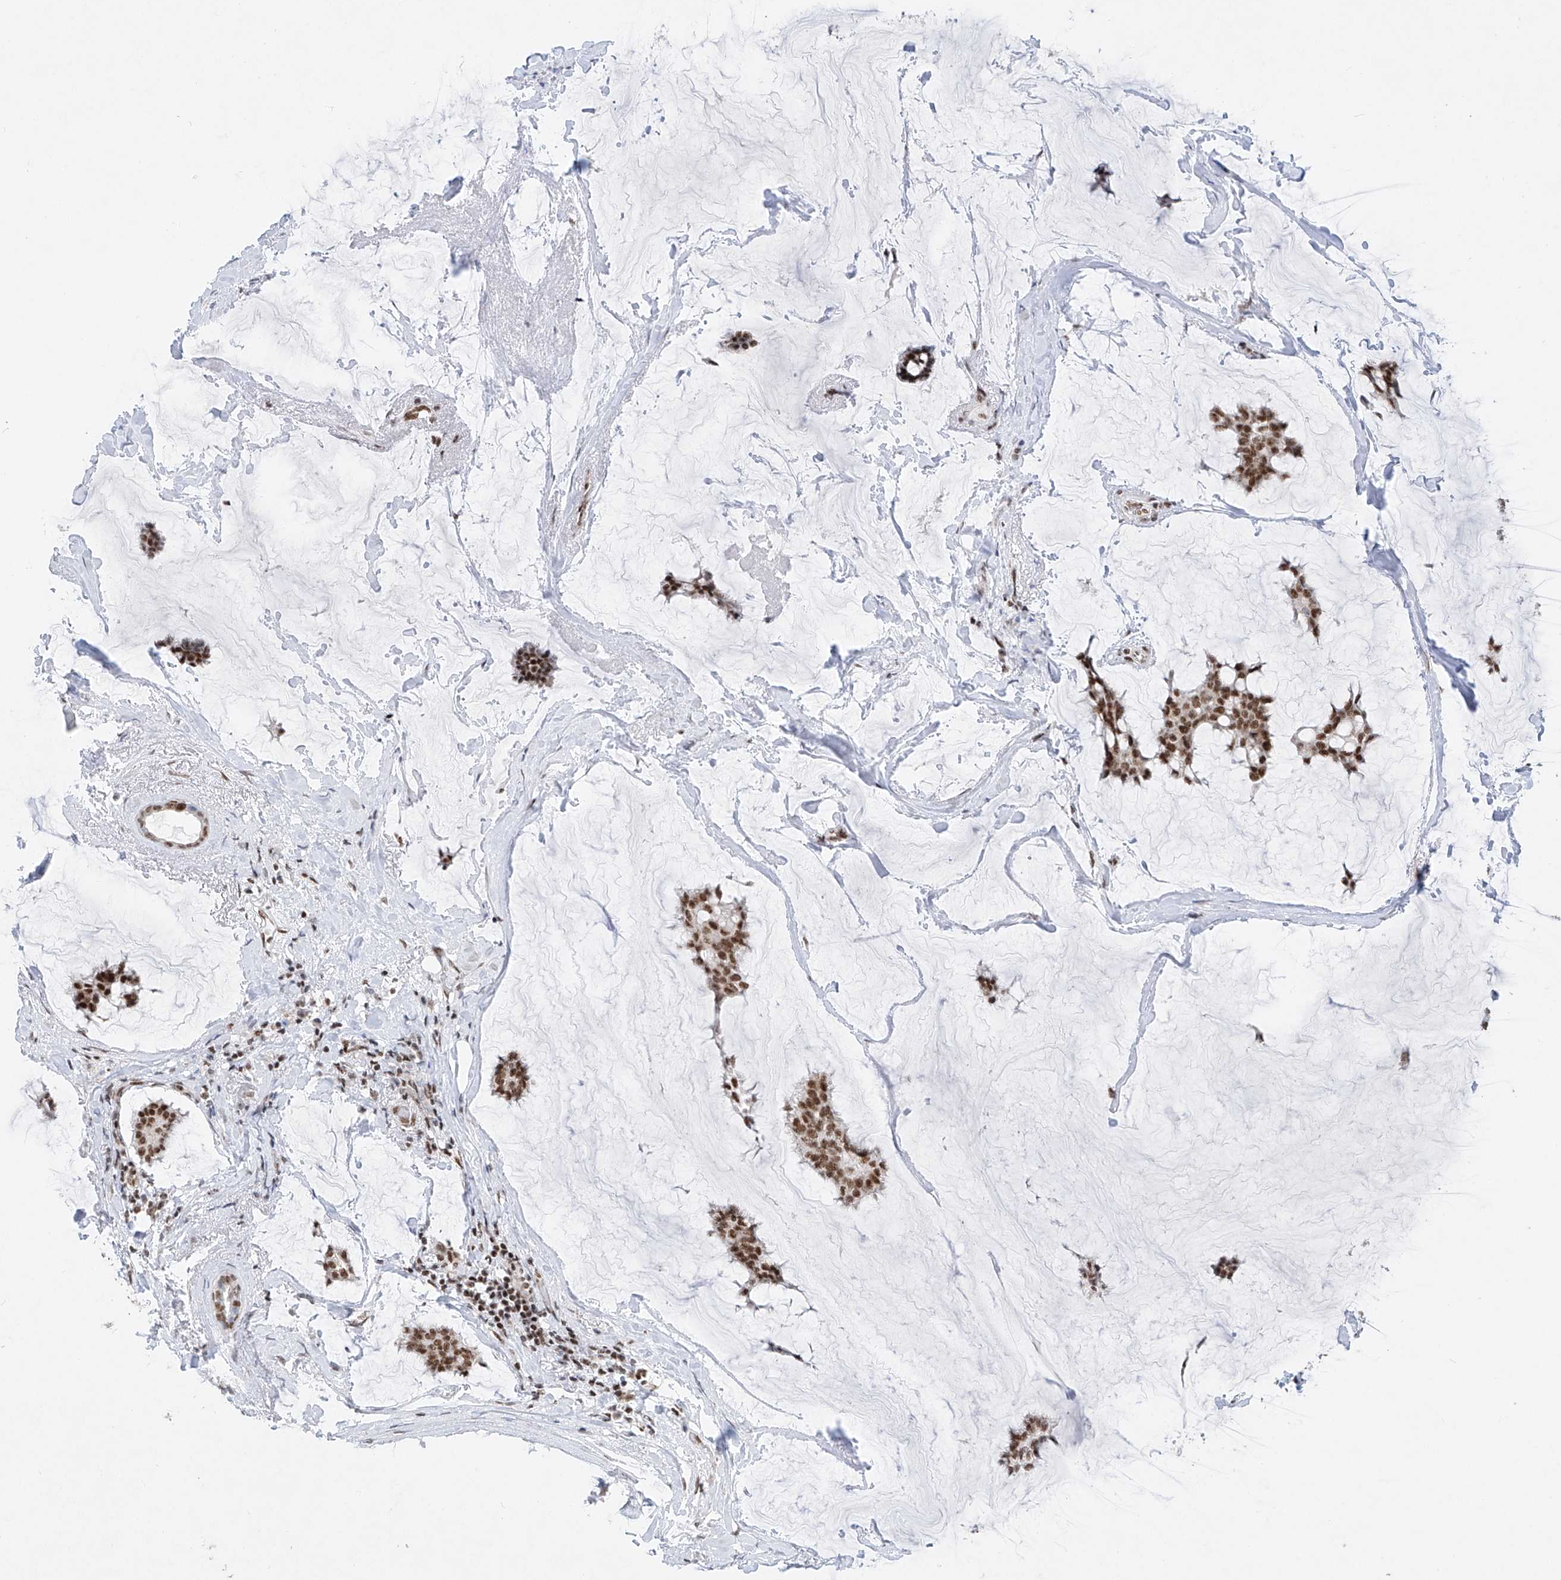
{"staining": {"intensity": "strong", "quantity": ">75%", "location": "nuclear"}, "tissue": "breast cancer", "cell_type": "Tumor cells", "image_type": "cancer", "snomed": [{"axis": "morphology", "description": "Duct carcinoma"}, {"axis": "topography", "description": "Breast"}], "caption": "IHC staining of breast cancer, which reveals high levels of strong nuclear positivity in approximately >75% of tumor cells indicating strong nuclear protein expression. The staining was performed using DAB (3,3'-diaminobenzidine) (brown) for protein detection and nuclei were counterstained in hematoxylin (blue).", "gene": "TAF4", "patient": {"sex": "female", "age": 93}}